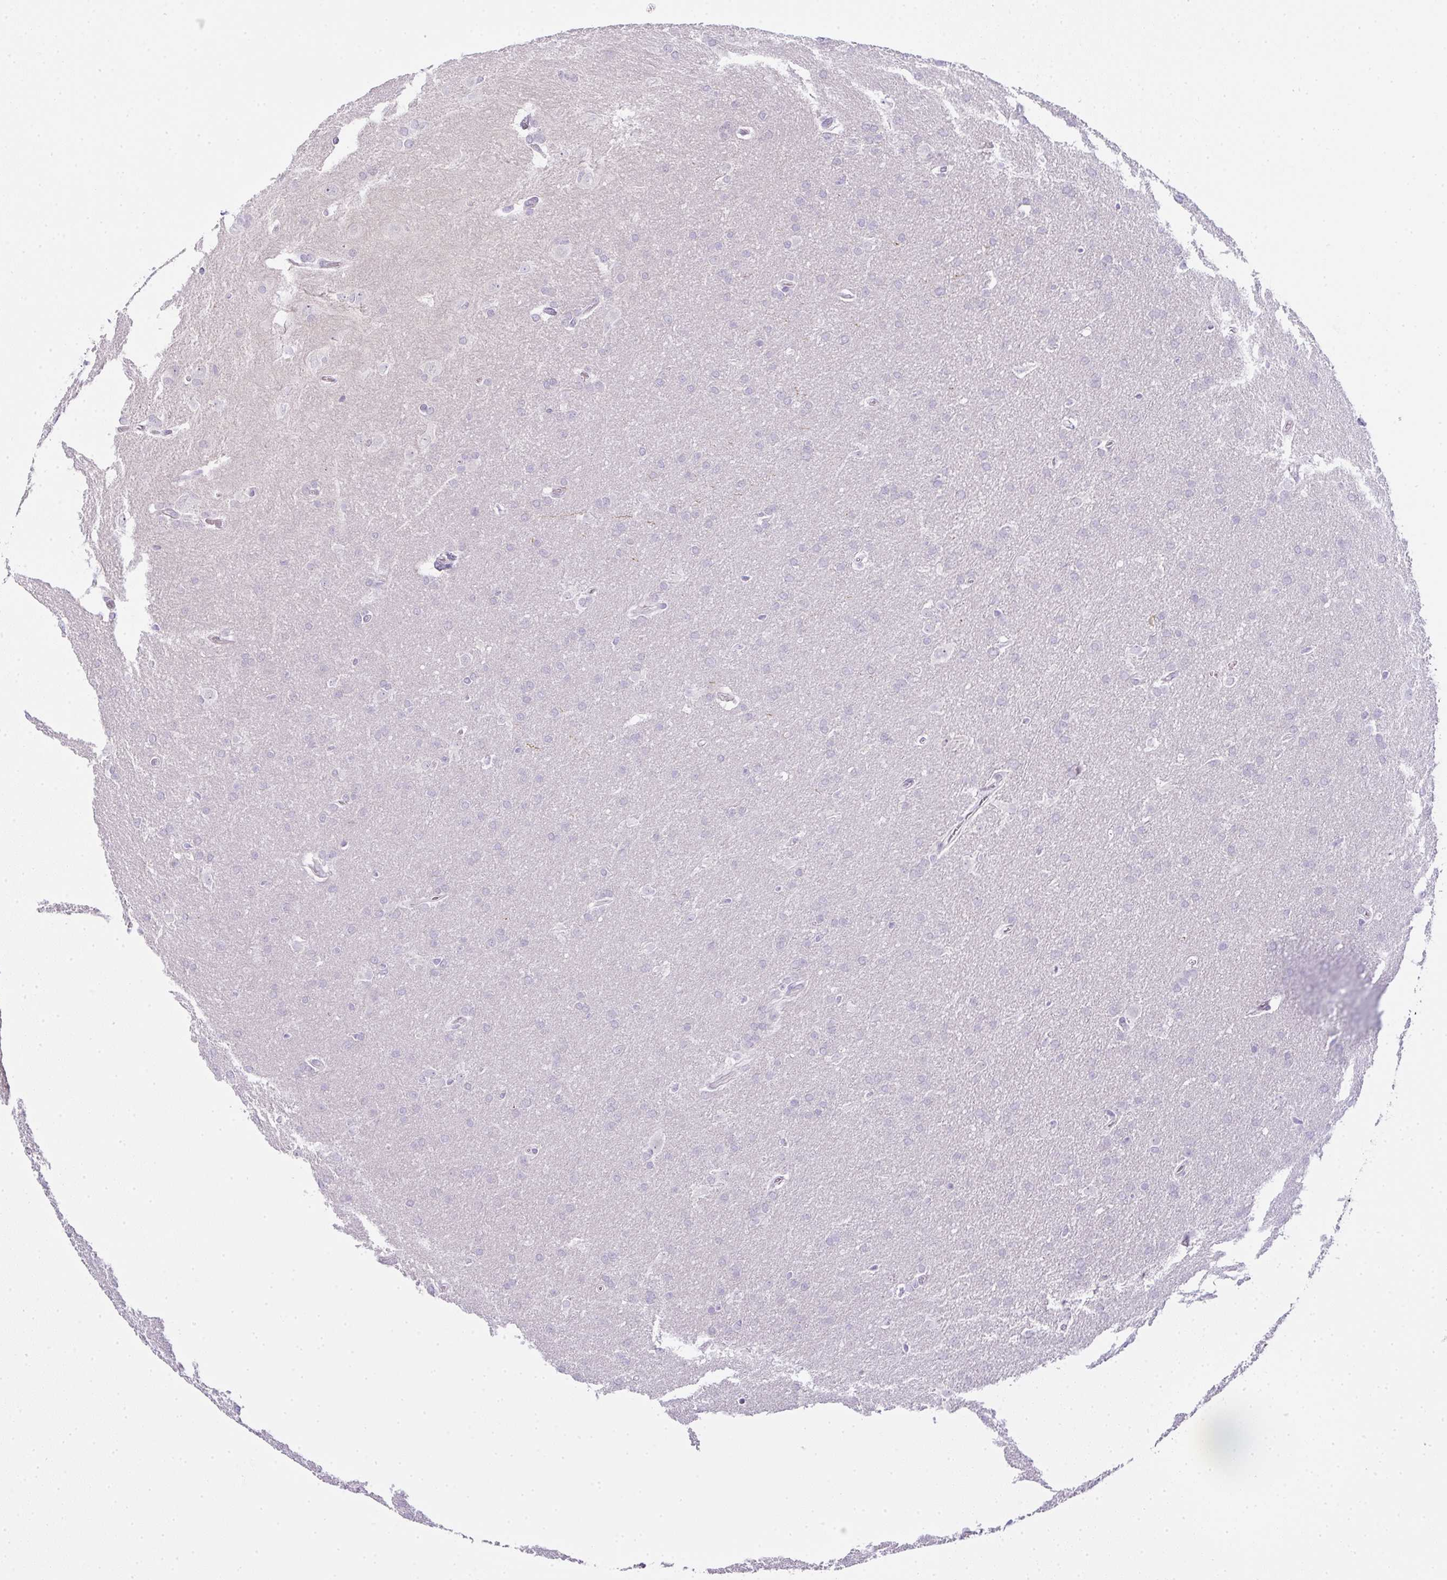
{"staining": {"intensity": "negative", "quantity": "none", "location": "none"}, "tissue": "glioma", "cell_type": "Tumor cells", "image_type": "cancer", "snomed": [{"axis": "morphology", "description": "Glioma, malignant, Low grade"}, {"axis": "topography", "description": "Brain"}], "caption": "Human malignant low-grade glioma stained for a protein using IHC shows no staining in tumor cells.", "gene": "SIRPB2", "patient": {"sex": "female", "age": 32}}